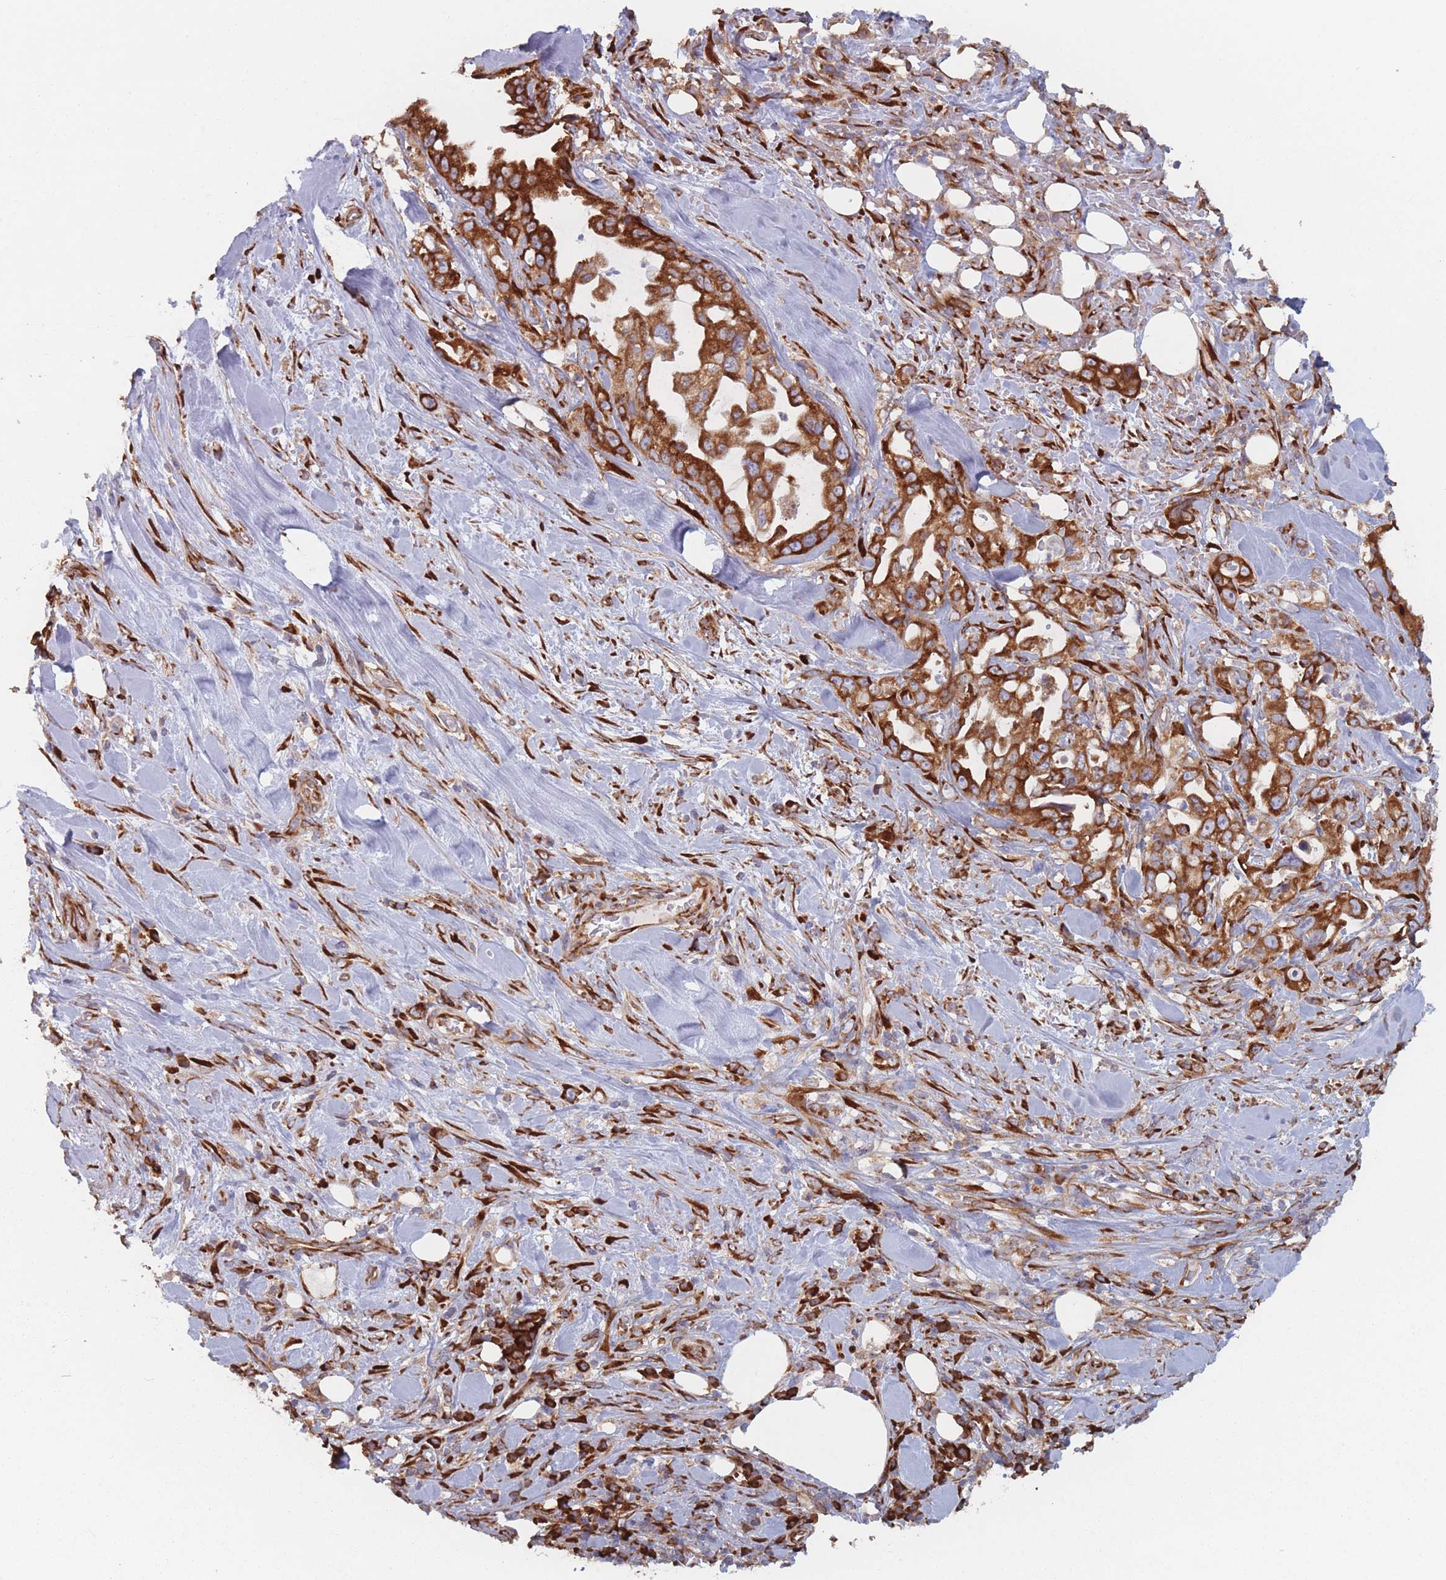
{"staining": {"intensity": "strong", "quantity": ">75%", "location": "cytoplasmic/membranous"}, "tissue": "pancreatic cancer", "cell_type": "Tumor cells", "image_type": "cancer", "snomed": [{"axis": "morphology", "description": "Adenocarcinoma, NOS"}, {"axis": "topography", "description": "Pancreas"}], "caption": "A high-resolution histopathology image shows IHC staining of adenocarcinoma (pancreatic), which displays strong cytoplasmic/membranous positivity in about >75% of tumor cells. The staining was performed using DAB (3,3'-diaminobenzidine), with brown indicating positive protein expression. Nuclei are stained blue with hematoxylin.", "gene": "EEF1B2", "patient": {"sex": "female", "age": 61}}